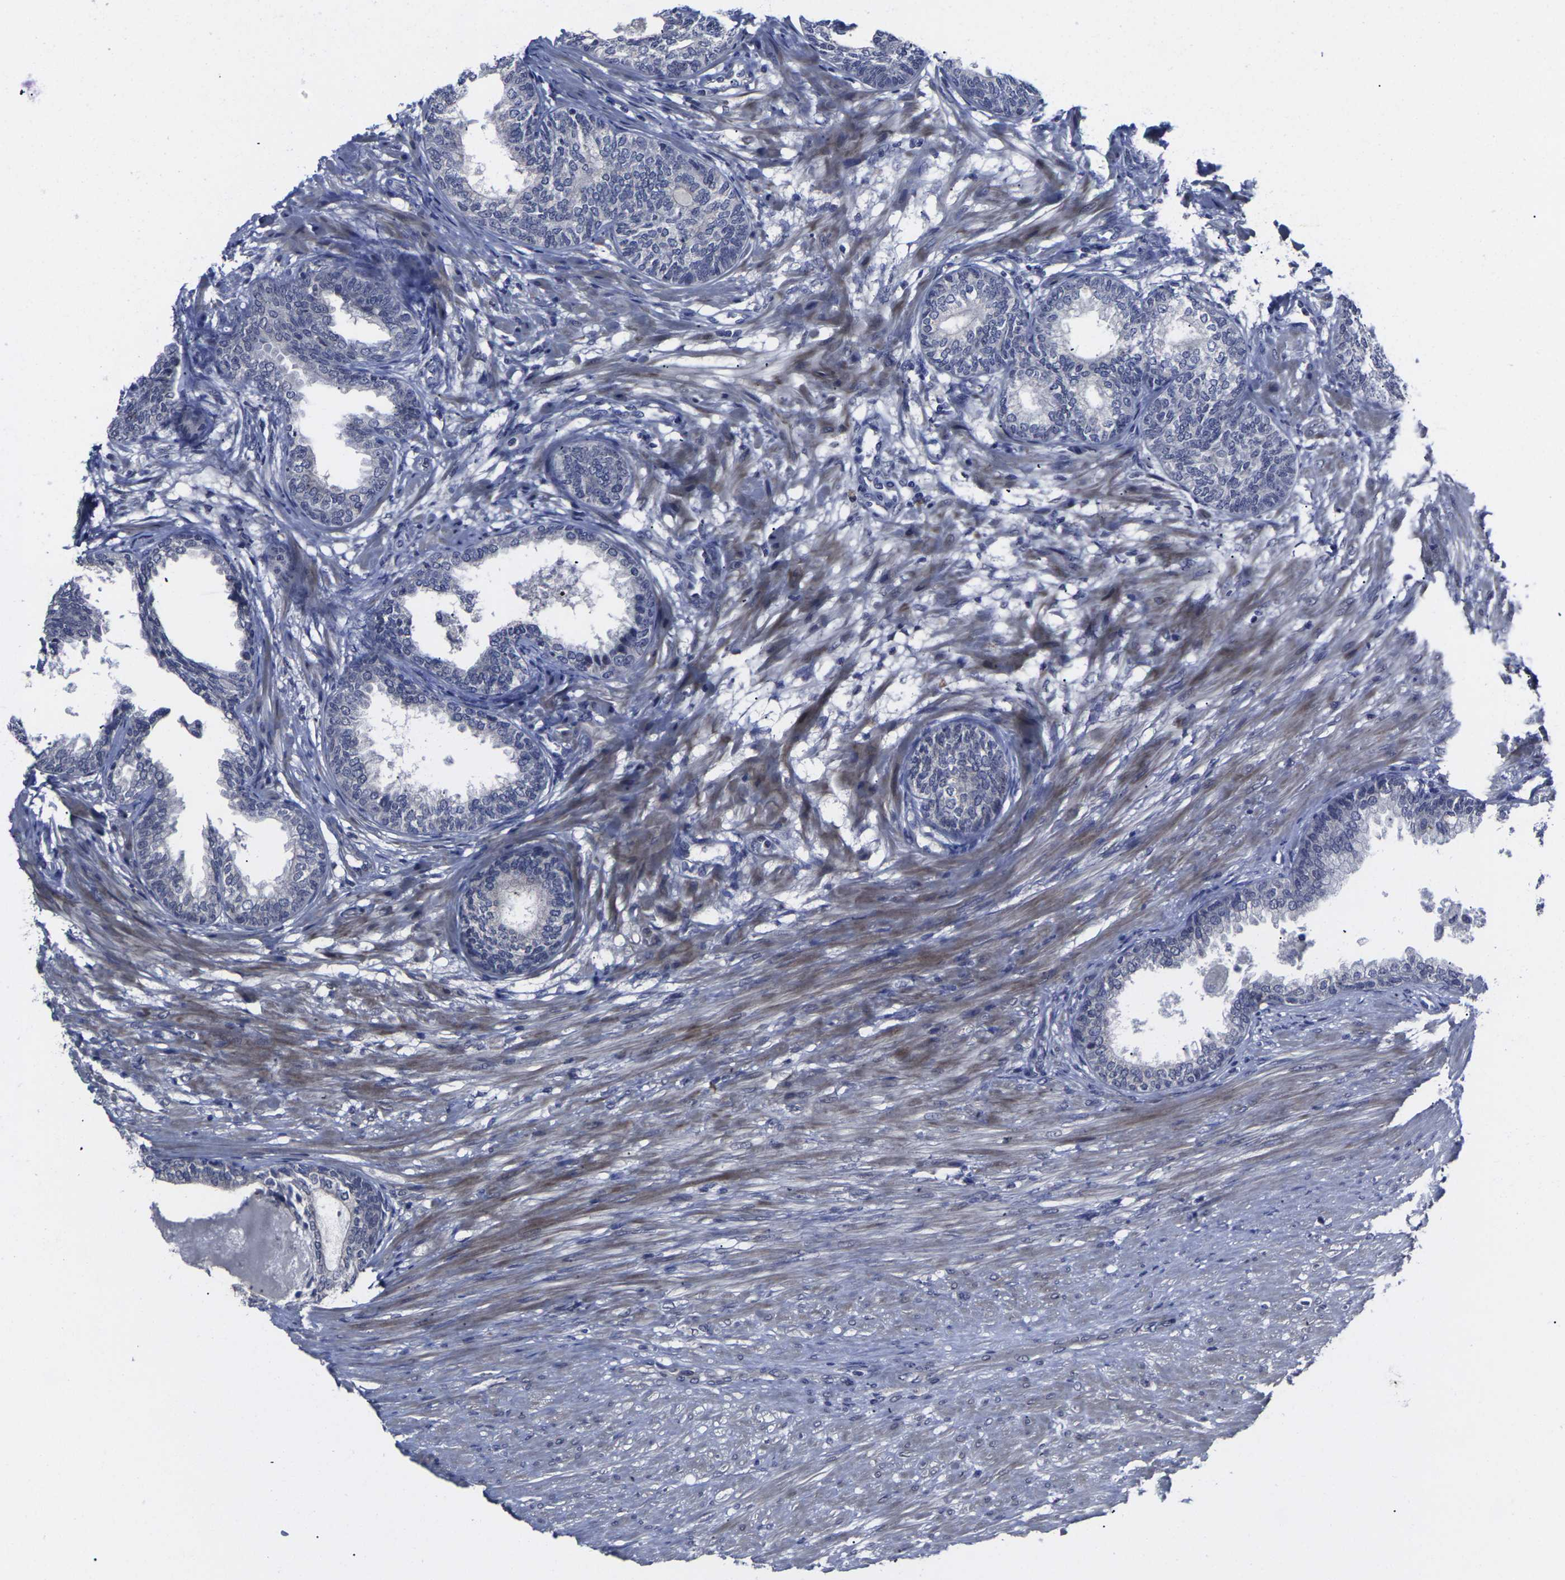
{"staining": {"intensity": "negative", "quantity": "none", "location": "none"}, "tissue": "prostate", "cell_type": "Glandular cells", "image_type": "normal", "snomed": [{"axis": "morphology", "description": "Normal tissue, NOS"}, {"axis": "topography", "description": "Prostate"}], "caption": "Normal prostate was stained to show a protein in brown. There is no significant staining in glandular cells. (Stains: DAB immunohistochemistry with hematoxylin counter stain, Microscopy: brightfield microscopy at high magnification).", "gene": "MSANTD4", "patient": {"sex": "male", "age": 76}}